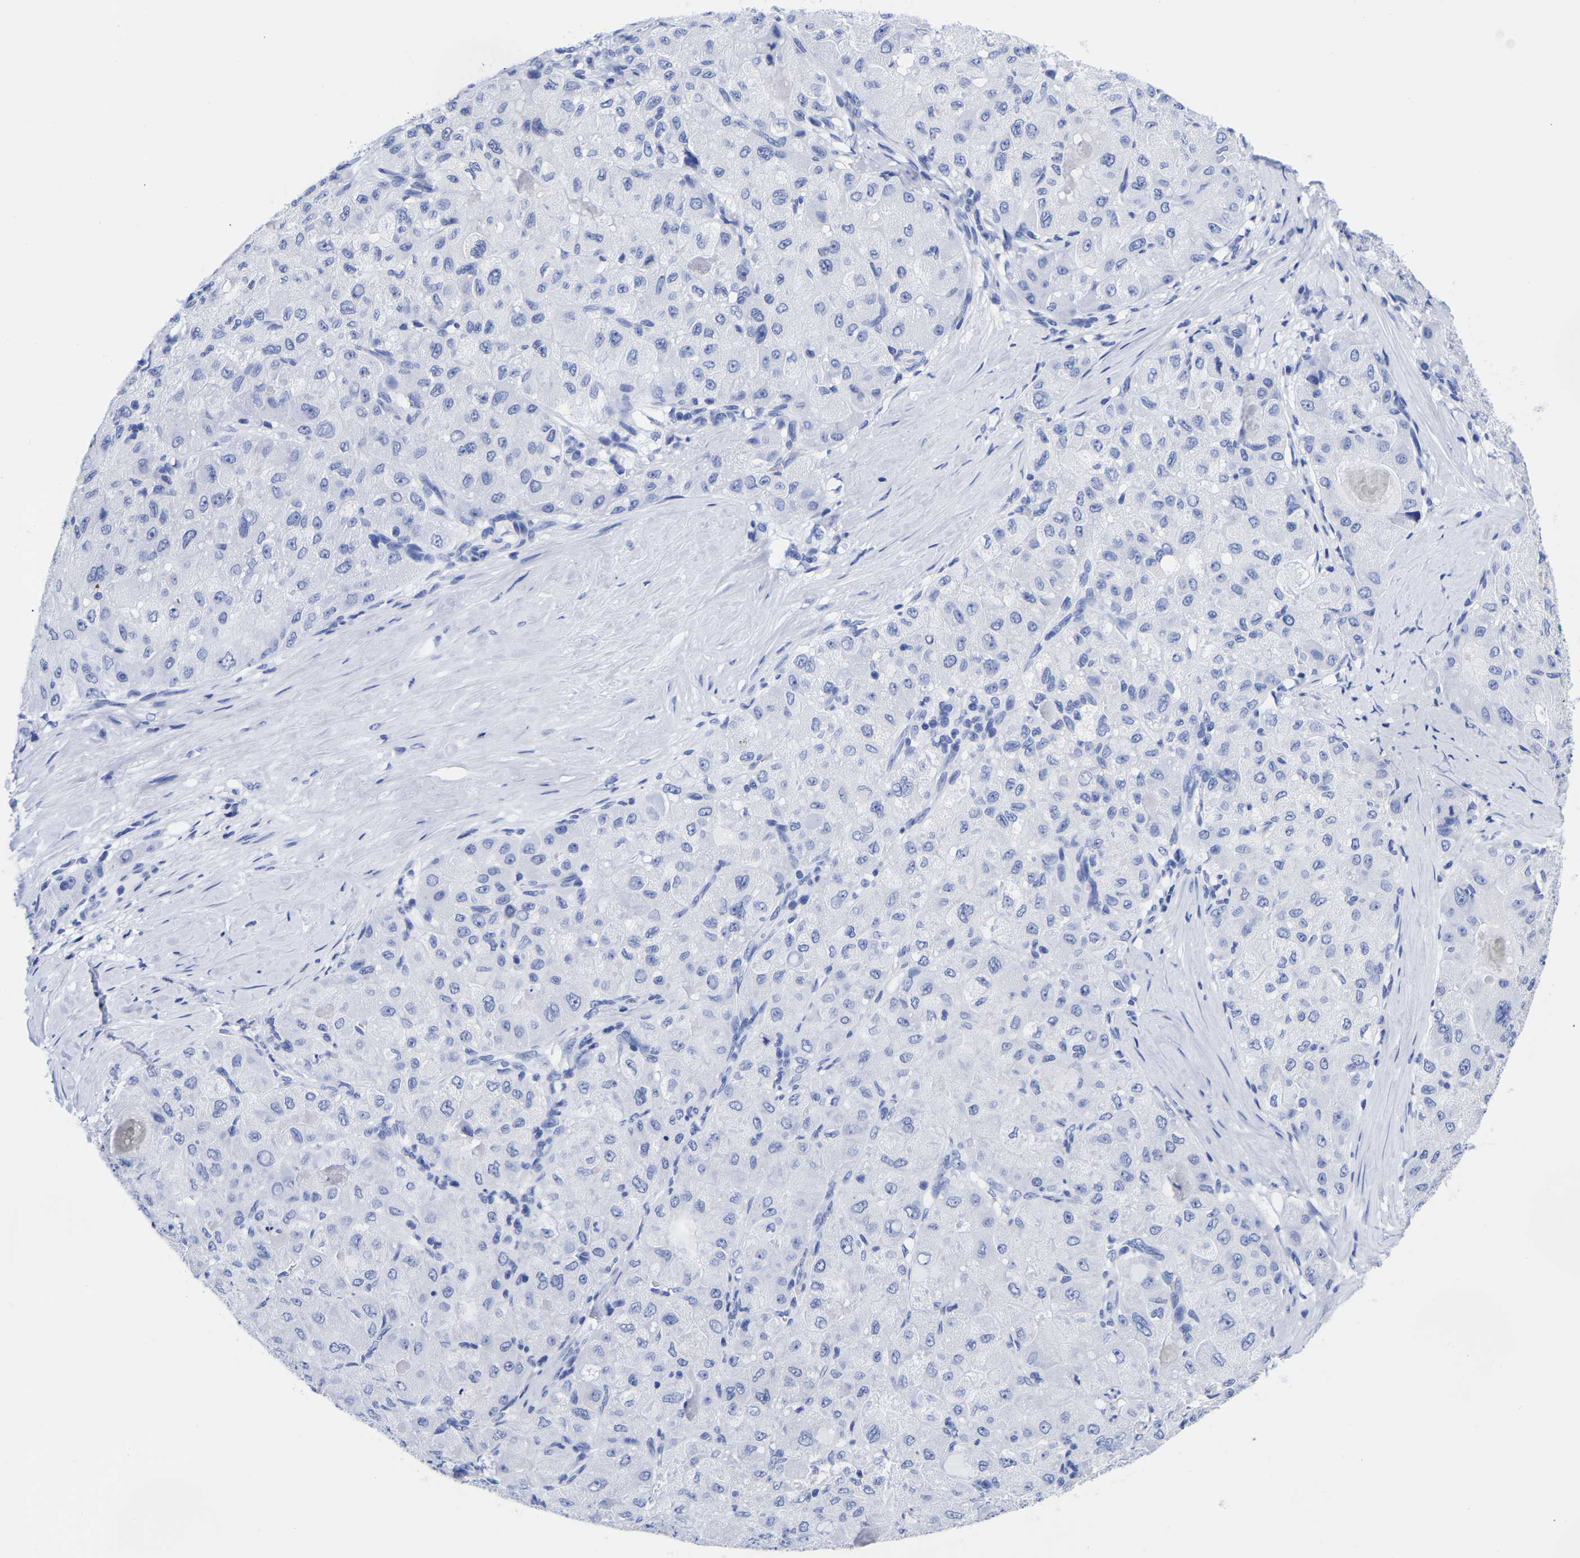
{"staining": {"intensity": "negative", "quantity": "none", "location": "none"}, "tissue": "liver cancer", "cell_type": "Tumor cells", "image_type": "cancer", "snomed": [{"axis": "morphology", "description": "Carcinoma, Hepatocellular, NOS"}, {"axis": "topography", "description": "Liver"}], "caption": "An immunohistochemistry (IHC) image of liver hepatocellular carcinoma is shown. There is no staining in tumor cells of liver hepatocellular carcinoma.", "gene": "CFAP298", "patient": {"sex": "male", "age": 80}}